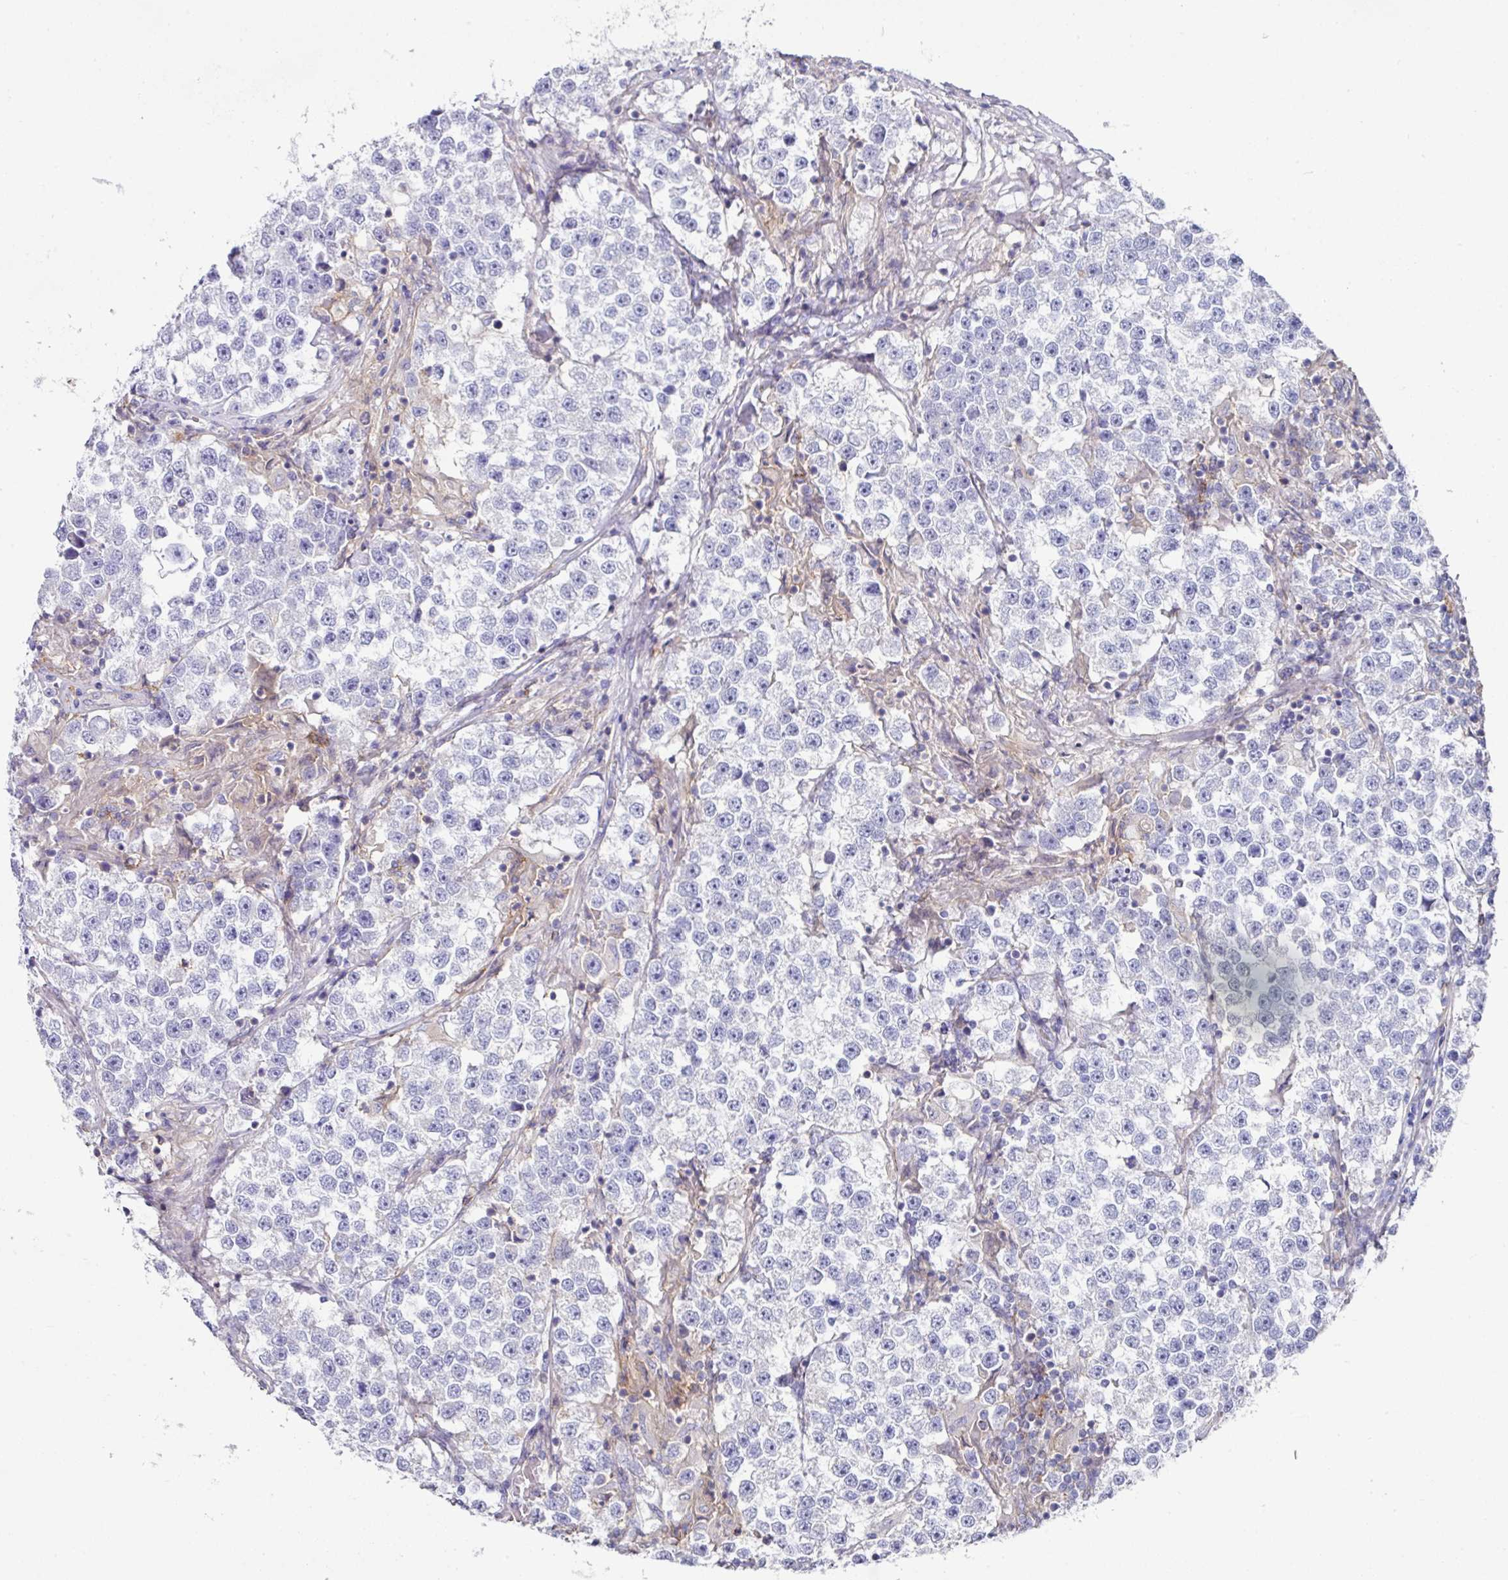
{"staining": {"intensity": "negative", "quantity": "none", "location": "none"}, "tissue": "testis cancer", "cell_type": "Tumor cells", "image_type": "cancer", "snomed": [{"axis": "morphology", "description": "Seminoma, NOS"}, {"axis": "topography", "description": "Testis"}], "caption": "Immunohistochemistry (IHC) image of neoplastic tissue: human testis cancer (seminoma) stained with DAB displays no significant protein positivity in tumor cells. (Brightfield microscopy of DAB (3,3'-diaminobenzidine) immunohistochemistry (IHC) at high magnification).", "gene": "CLDN1", "patient": {"sex": "male", "age": 46}}